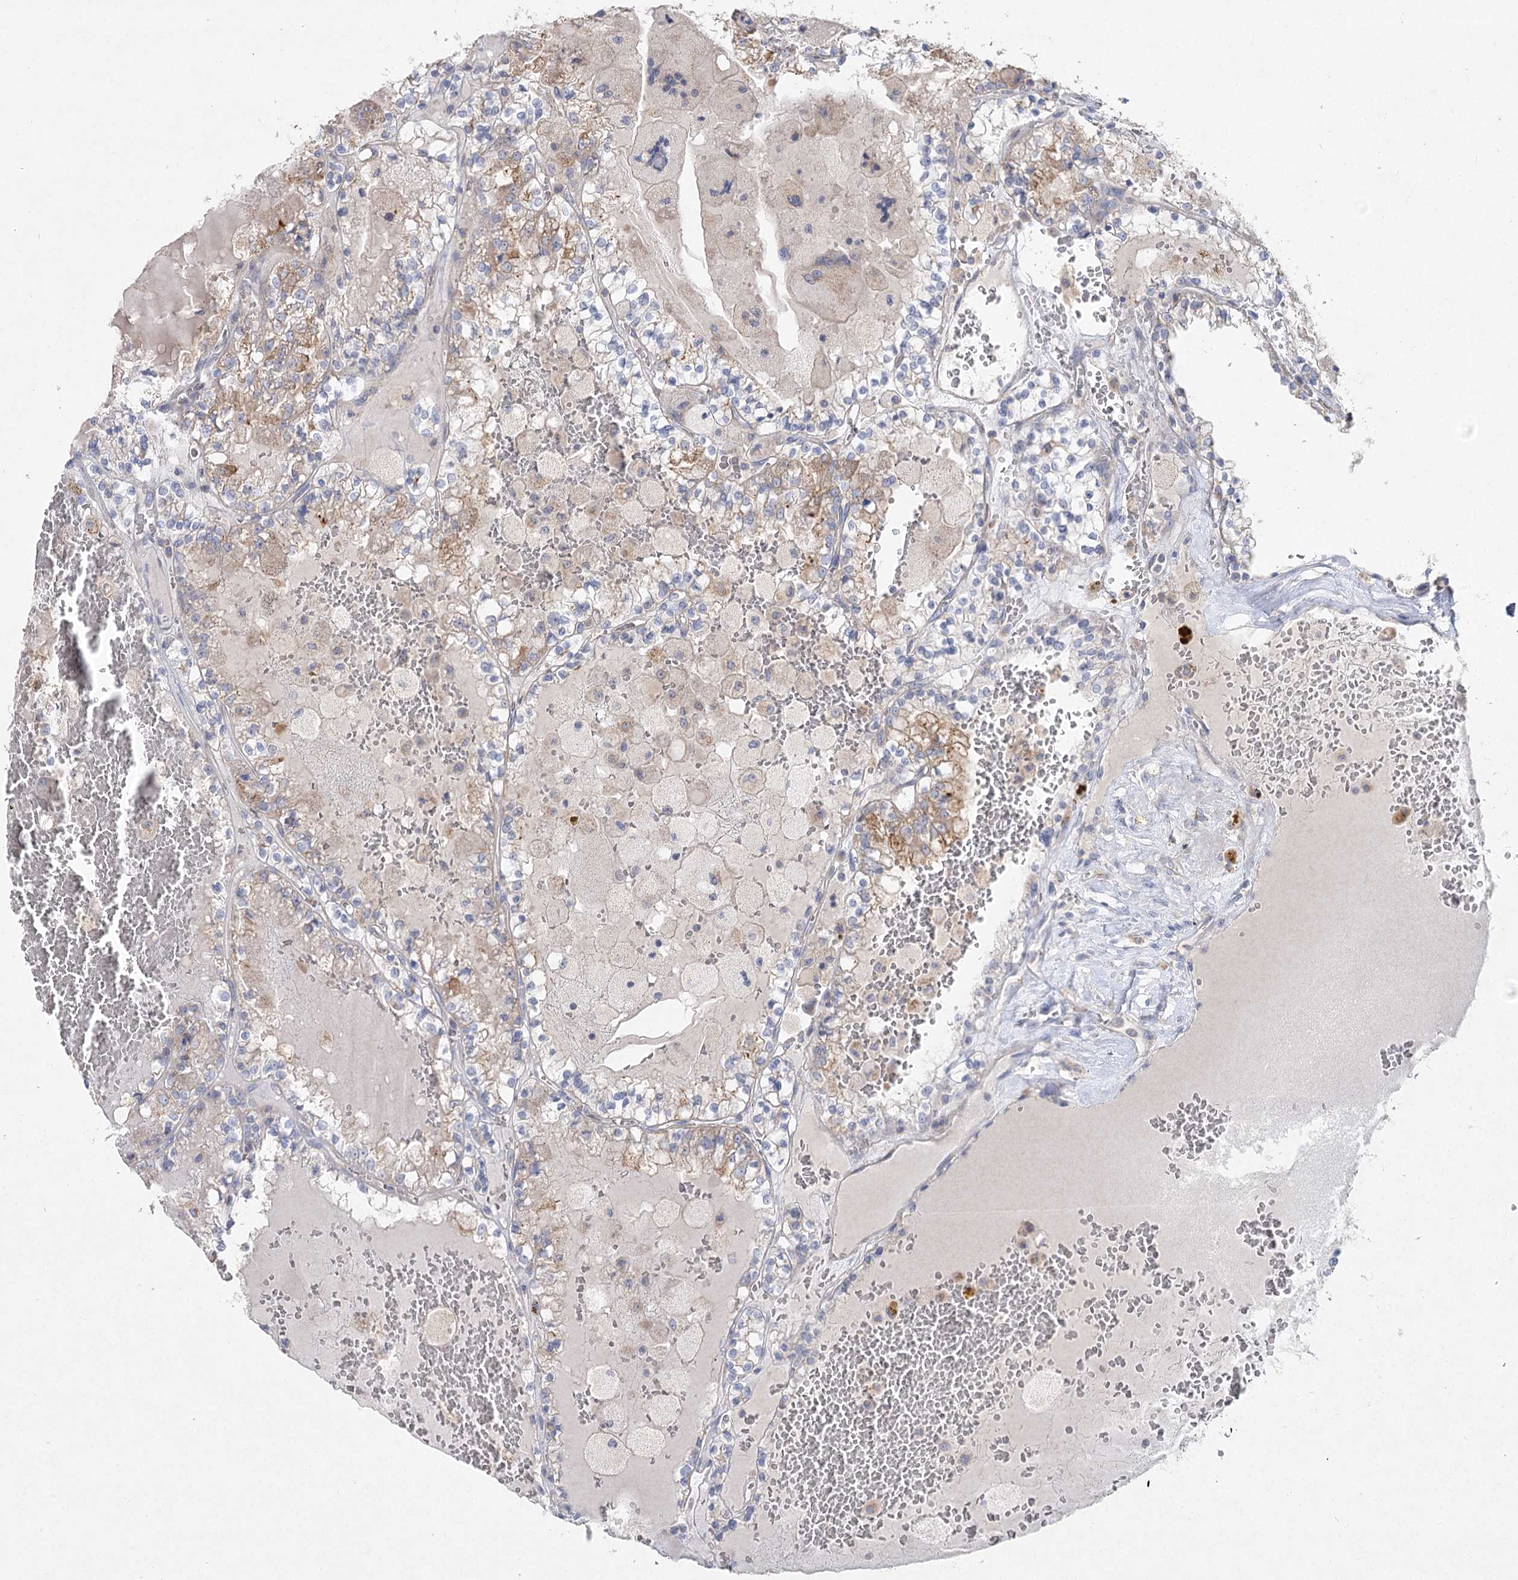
{"staining": {"intensity": "negative", "quantity": "none", "location": "none"}, "tissue": "renal cancer", "cell_type": "Tumor cells", "image_type": "cancer", "snomed": [{"axis": "morphology", "description": "Adenocarcinoma, NOS"}, {"axis": "topography", "description": "Kidney"}], "caption": "Immunohistochemistry (IHC) of renal cancer exhibits no staining in tumor cells.", "gene": "TMEM187", "patient": {"sex": "female", "age": 56}}